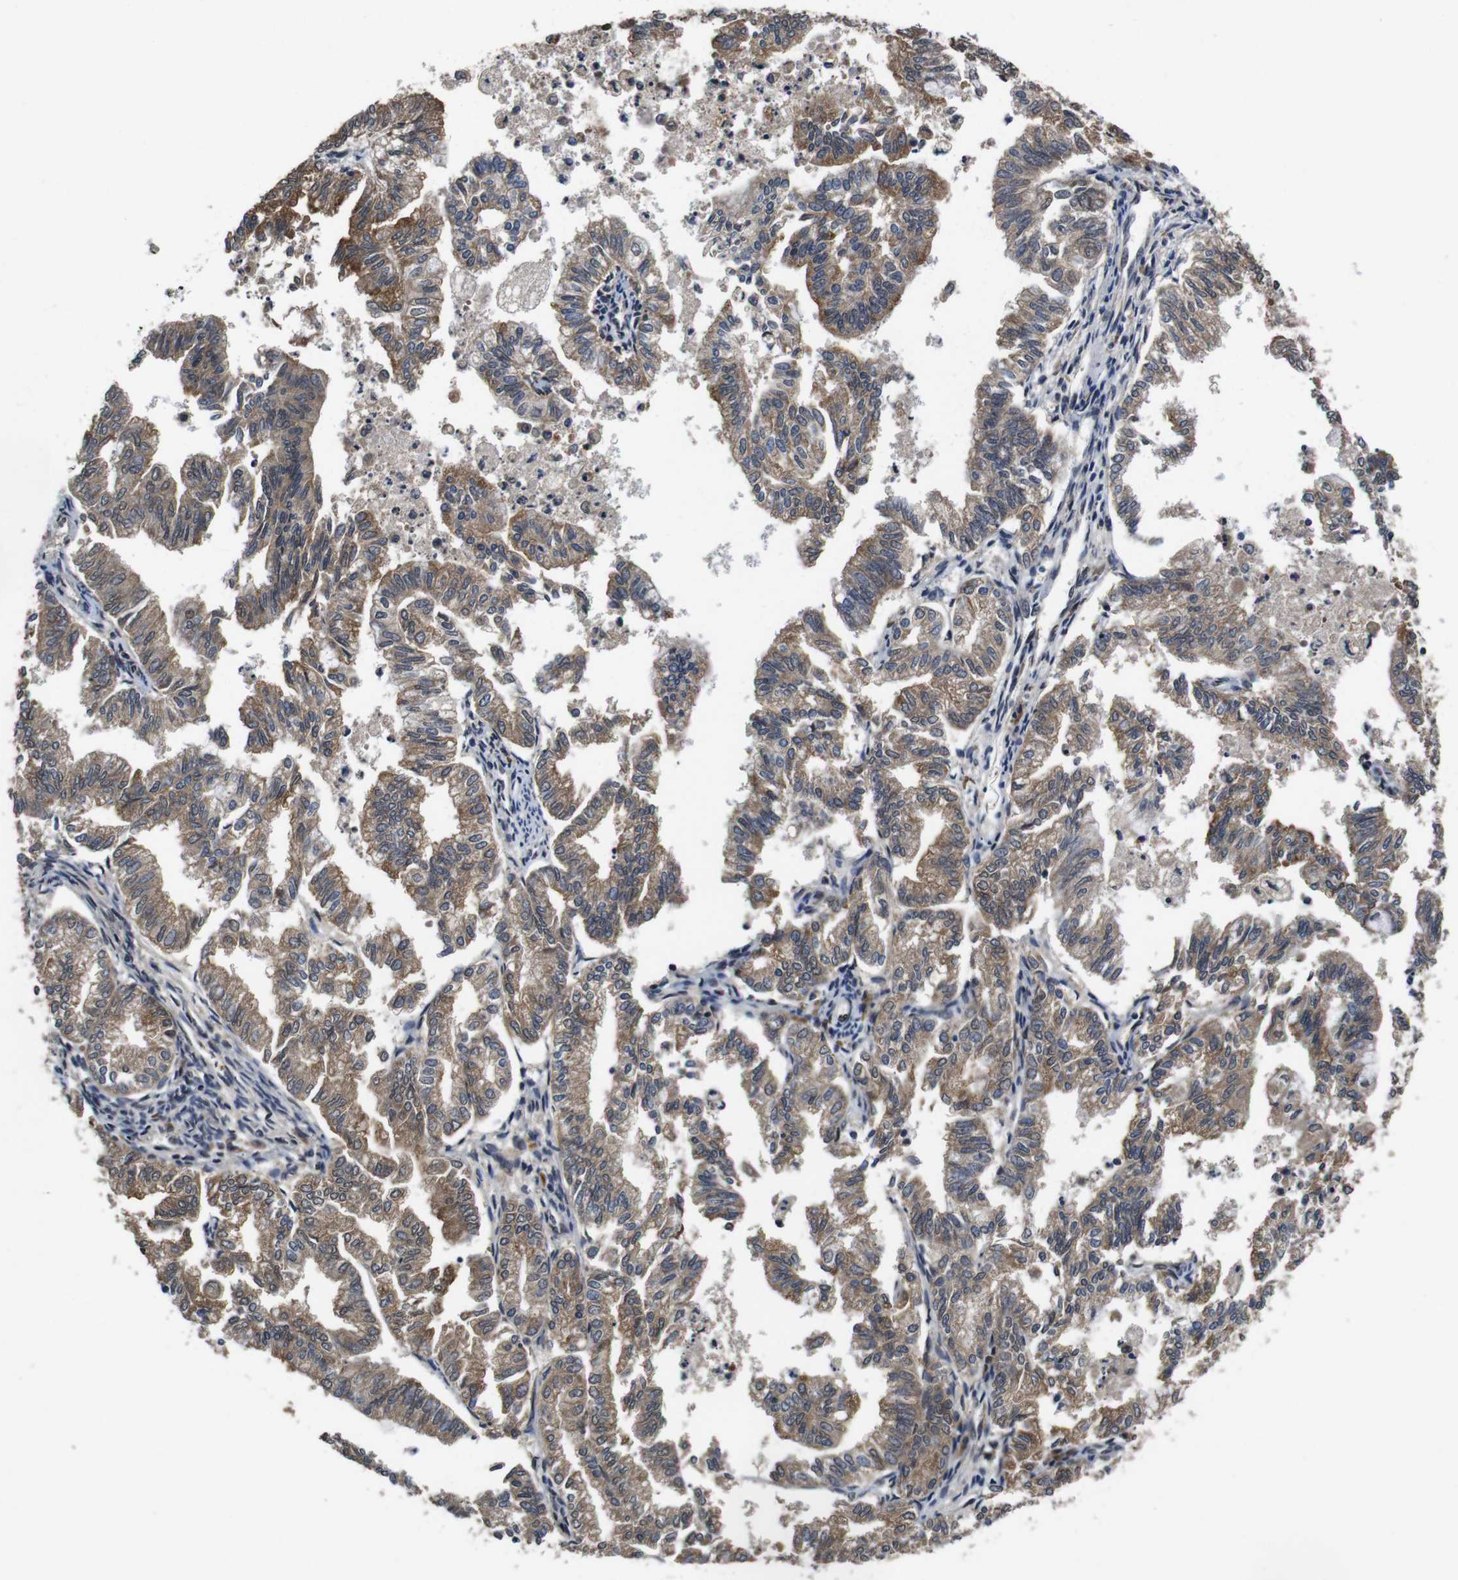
{"staining": {"intensity": "moderate", "quantity": ">75%", "location": "cytoplasmic/membranous"}, "tissue": "endometrial cancer", "cell_type": "Tumor cells", "image_type": "cancer", "snomed": [{"axis": "morphology", "description": "Necrosis, NOS"}, {"axis": "morphology", "description": "Adenocarcinoma, NOS"}, {"axis": "topography", "description": "Endometrium"}], "caption": "Immunohistochemical staining of endometrial cancer (adenocarcinoma) shows moderate cytoplasmic/membranous protein expression in about >75% of tumor cells.", "gene": "ZBTB46", "patient": {"sex": "female", "age": 79}}